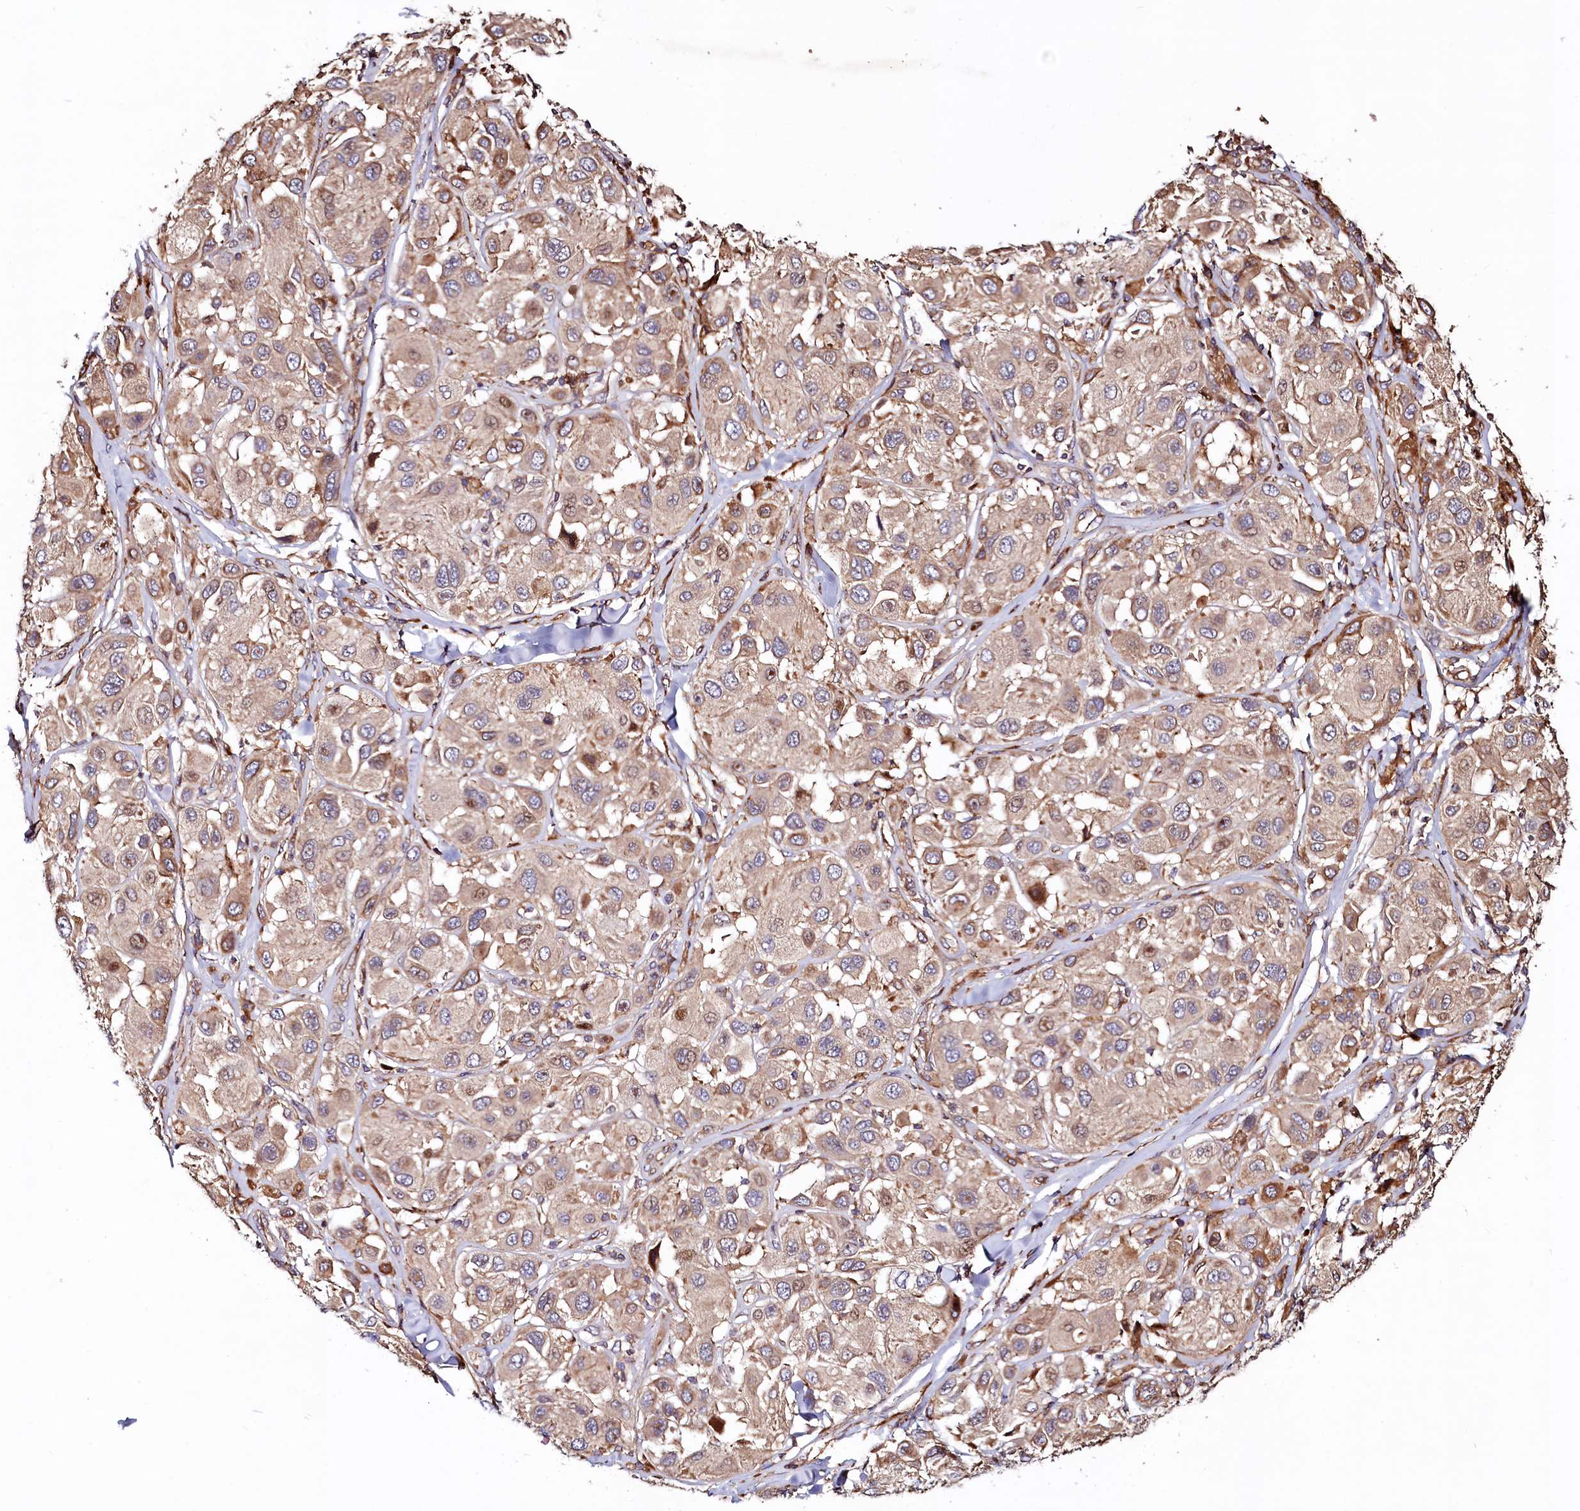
{"staining": {"intensity": "weak", "quantity": ">75%", "location": "cytoplasmic/membranous"}, "tissue": "melanoma", "cell_type": "Tumor cells", "image_type": "cancer", "snomed": [{"axis": "morphology", "description": "Malignant melanoma, Metastatic site"}, {"axis": "topography", "description": "Skin"}], "caption": "This is an image of immunohistochemistry (IHC) staining of melanoma, which shows weak positivity in the cytoplasmic/membranous of tumor cells.", "gene": "KLHDC4", "patient": {"sex": "male", "age": 41}}